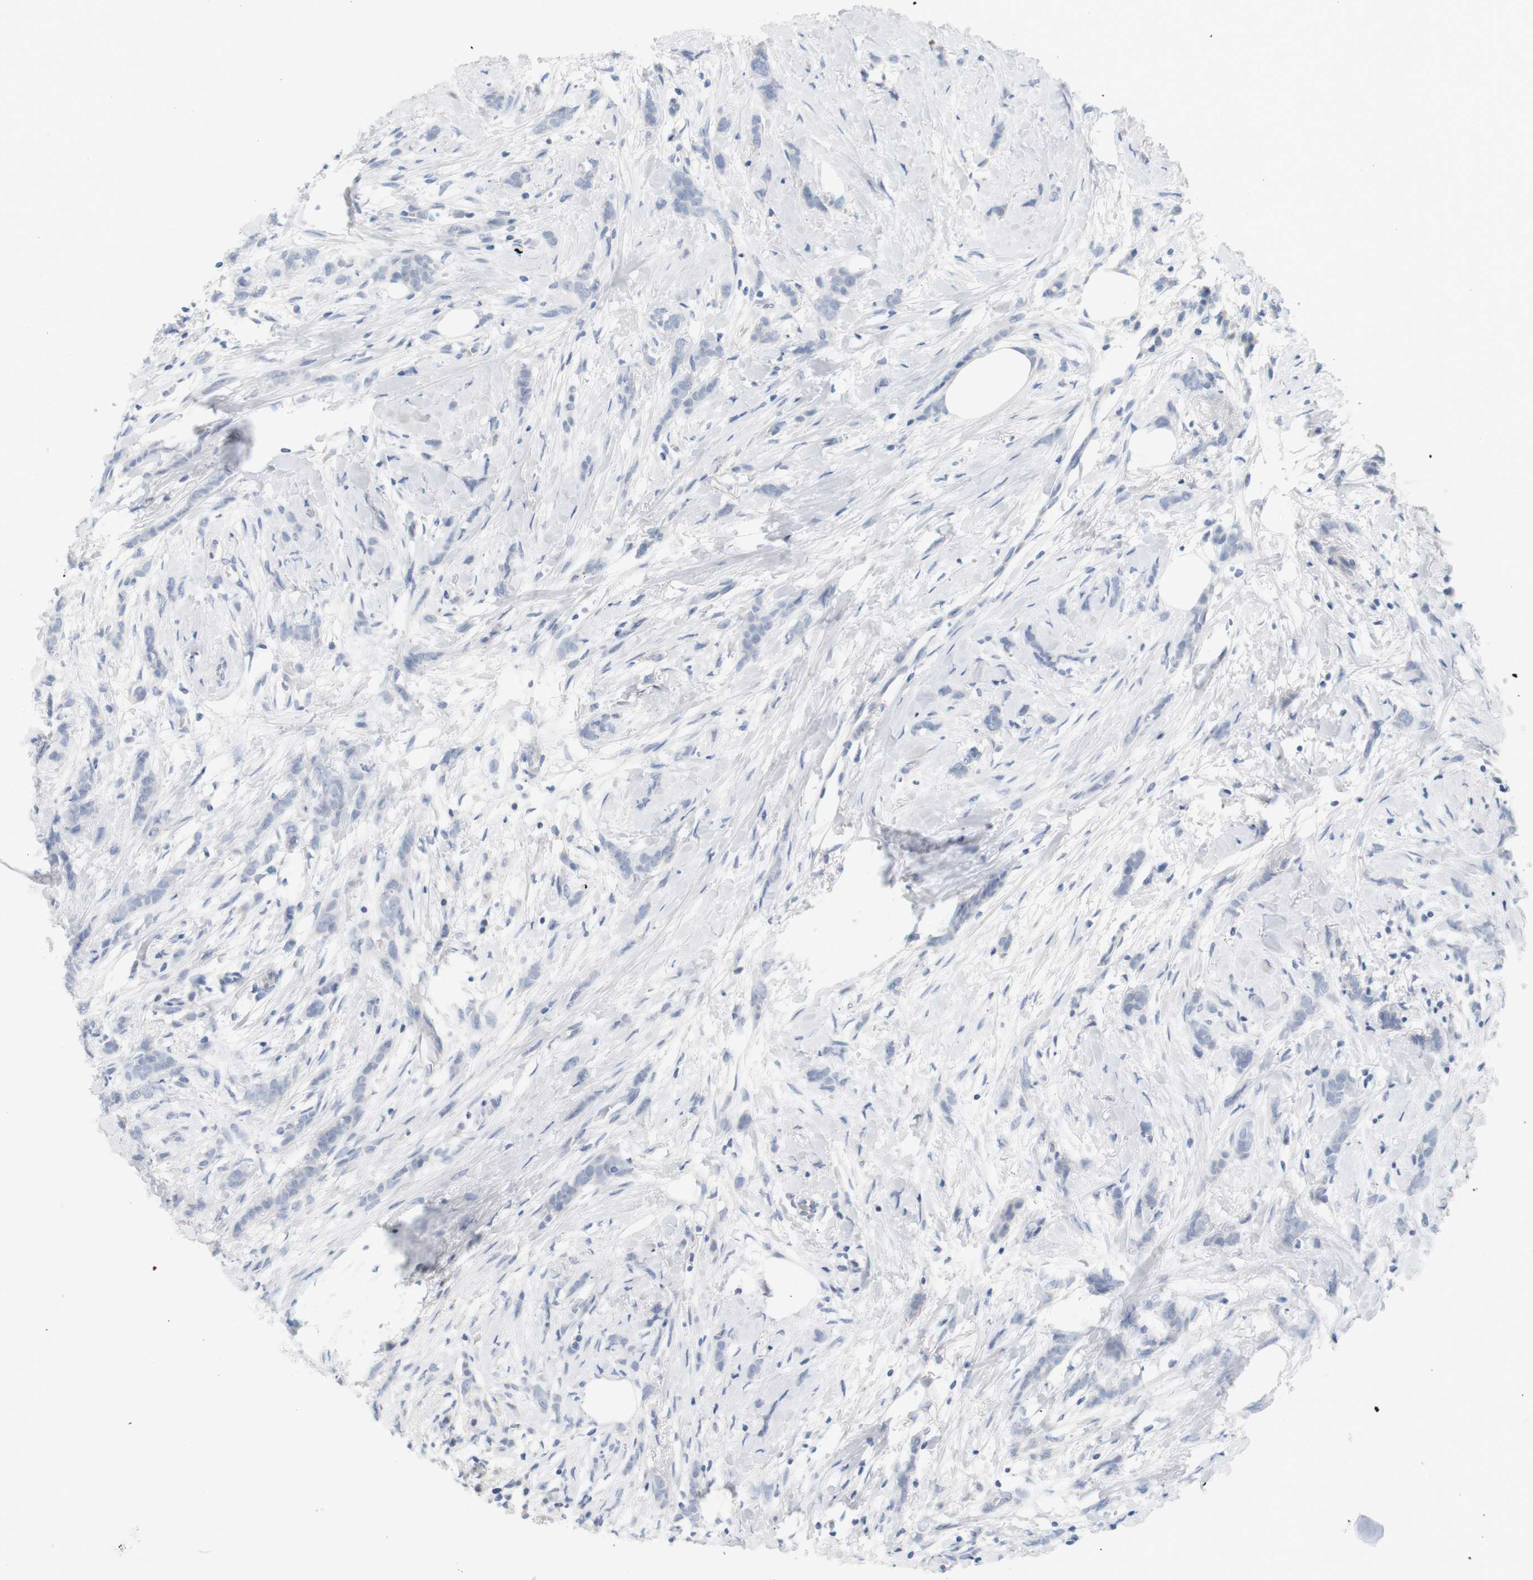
{"staining": {"intensity": "negative", "quantity": "none", "location": "none"}, "tissue": "breast cancer", "cell_type": "Tumor cells", "image_type": "cancer", "snomed": [{"axis": "morphology", "description": "Lobular carcinoma, in situ"}, {"axis": "morphology", "description": "Lobular carcinoma"}, {"axis": "topography", "description": "Breast"}], "caption": "An immunohistochemistry (IHC) micrograph of breast lobular carcinoma is shown. There is no staining in tumor cells of breast lobular carcinoma.", "gene": "OPRM1", "patient": {"sex": "female", "age": 41}}